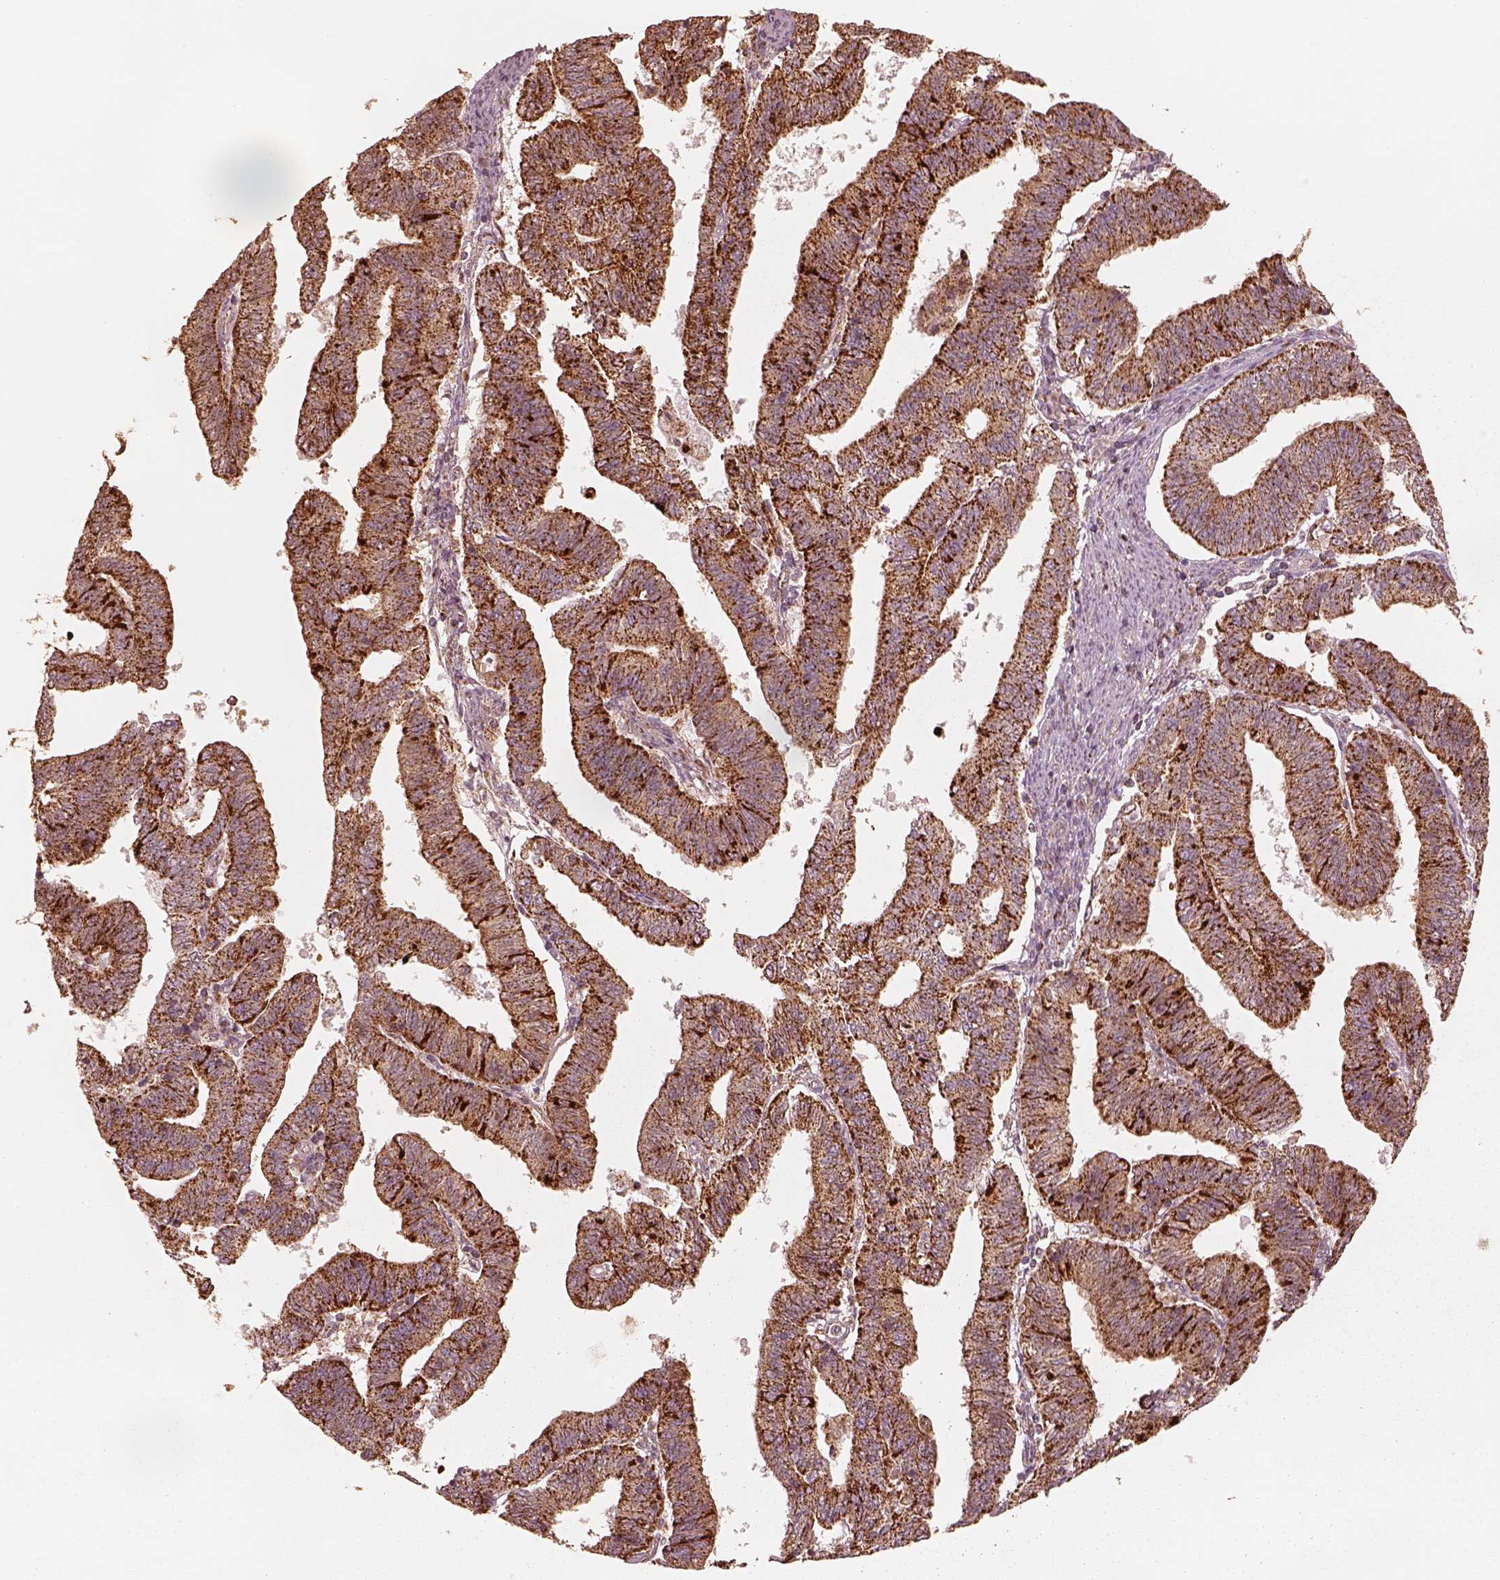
{"staining": {"intensity": "strong", "quantity": ">75%", "location": "cytoplasmic/membranous"}, "tissue": "endometrial cancer", "cell_type": "Tumor cells", "image_type": "cancer", "snomed": [{"axis": "morphology", "description": "Adenocarcinoma, NOS"}, {"axis": "topography", "description": "Endometrium"}], "caption": "IHC staining of endometrial adenocarcinoma, which demonstrates high levels of strong cytoplasmic/membranous expression in approximately >75% of tumor cells indicating strong cytoplasmic/membranous protein expression. The staining was performed using DAB (3,3'-diaminobenzidine) (brown) for protein detection and nuclei were counterstained in hematoxylin (blue).", "gene": "ENTPD6", "patient": {"sex": "female", "age": 82}}